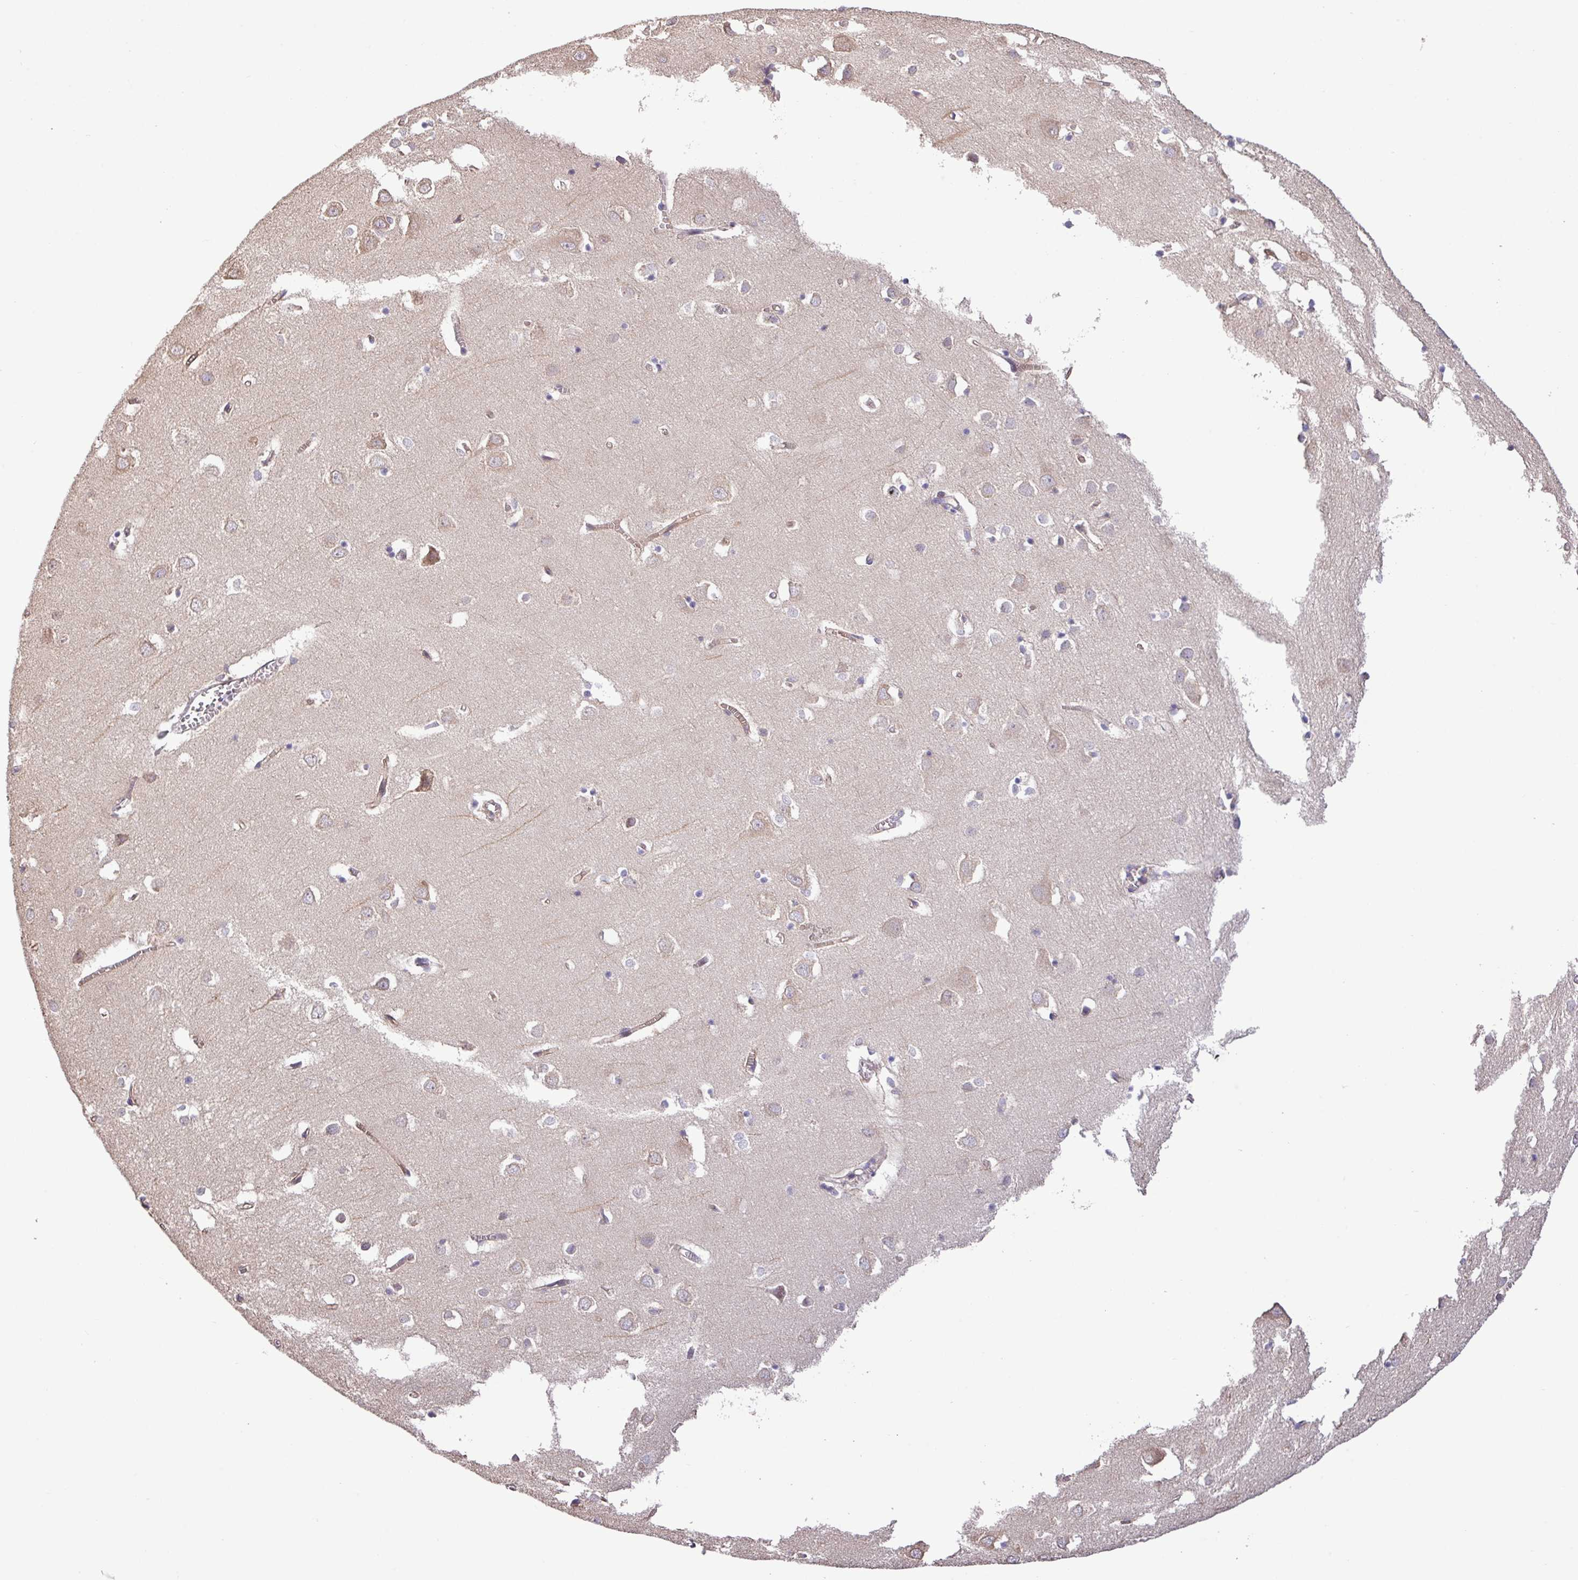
{"staining": {"intensity": "weak", "quantity": "25%-75%", "location": "cytoplasmic/membranous"}, "tissue": "cerebral cortex", "cell_type": "Endothelial cells", "image_type": "normal", "snomed": [{"axis": "morphology", "description": "Normal tissue, NOS"}, {"axis": "topography", "description": "Cerebral cortex"}], "caption": "Cerebral cortex stained with immunohistochemistry (IHC) reveals weak cytoplasmic/membranous expression in approximately 25%-75% of endothelial cells.", "gene": "MEGF6", "patient": {"sex": "male", "age": 70}}